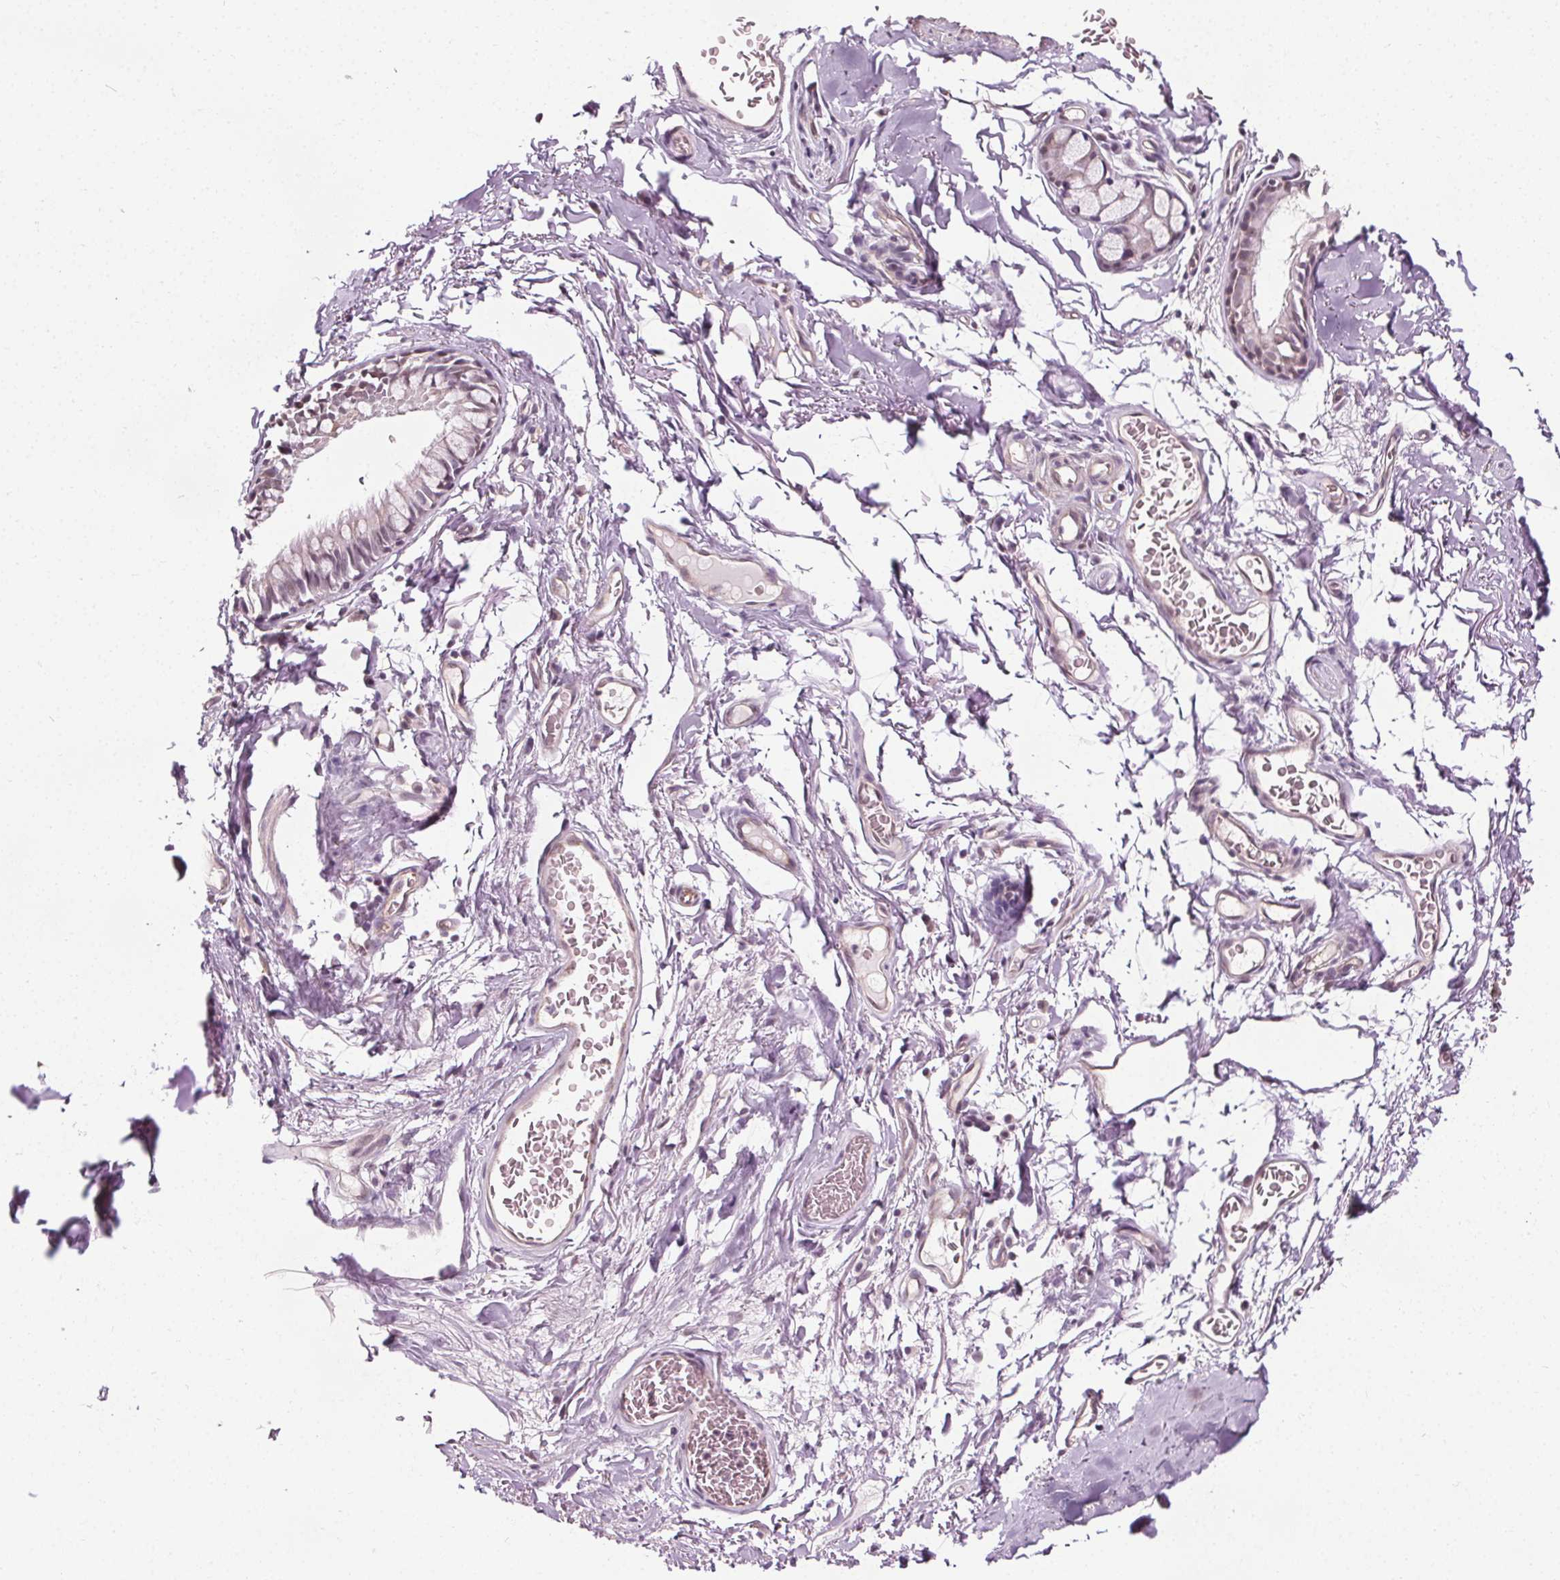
{"staining": {"intensity": "negative", "quantity": "none", "location": "none"}, "tissue": "adipose tissue", "cell_type": "Adipocytes", "image_type": "normal", "snomed": [{"axis": "morphology", "description": "Normal tissue, NOS"}, {"axis": "topography", "description": "Cartilage tissue"}, {"axis": "topography", "description": "Bronchus"}, {"axis": "topography", "description": "Peripheral nerve tissue"}], "caption": "Immunohistochemical staining of benign human adipose tissue displays no significant positivity in adipocytes. Brightfield microscopy of immunohistochemistry stained with DAB (brown) and hematoxylin (blue), captured at high magnification.", "gene": "CEBPA", "patient": {"sex": "male", "age": 67}}